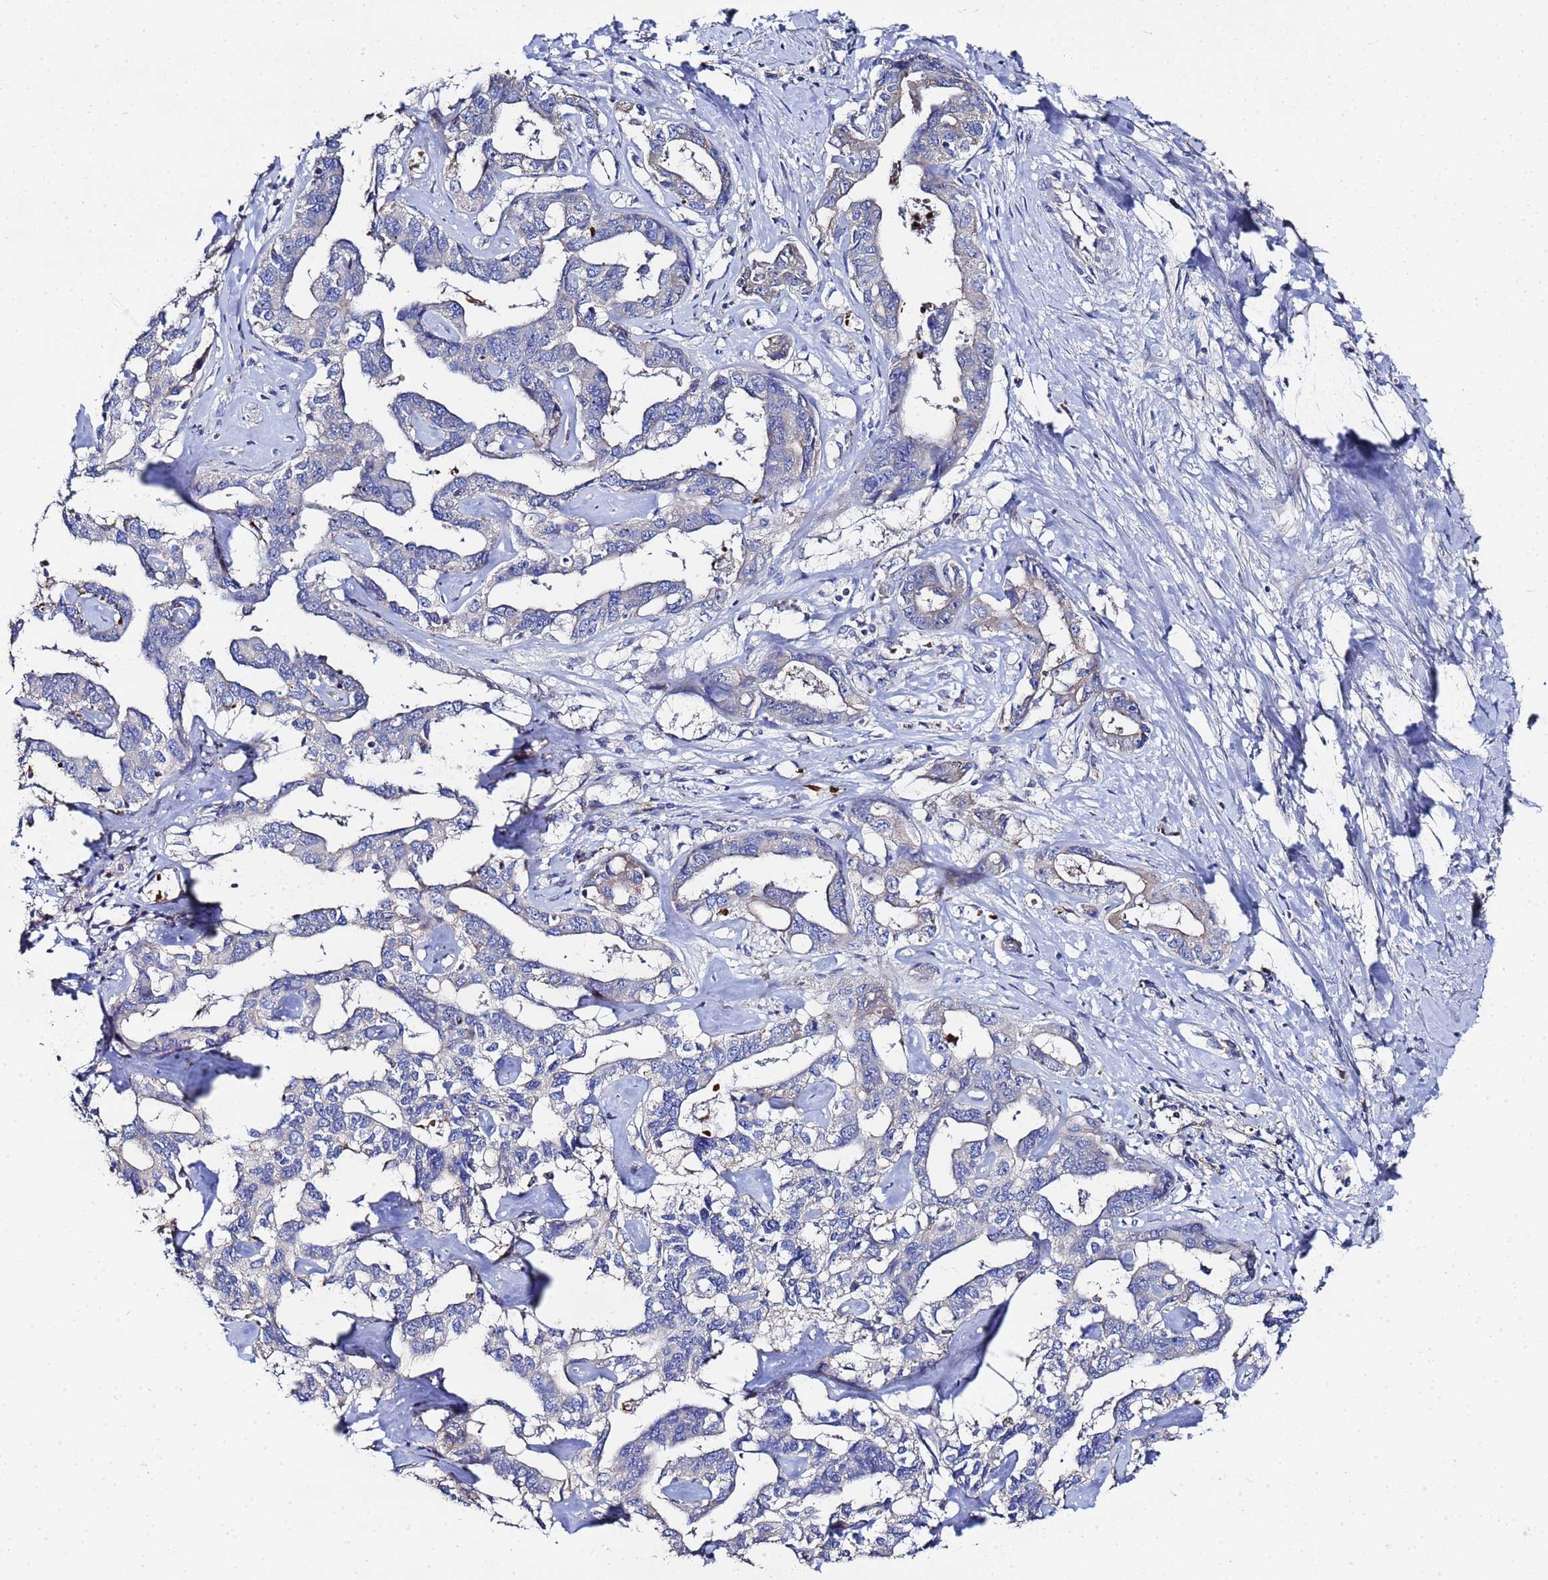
{"staining": {"intensity": "negative", "quantity": "none", "location": "none"}, "tissue": "liver cancer", "cell_type": "Tumor cells", "image_type": "cancer", "snomed": [{"axis": "morphology", "description": "Cholangiocarcinoma"}, {"axis": "topography", "description": "Liver"}], "caption": "Tumor cells are negative for brown protein staining in liver cancer. (DAB (3,3'-diaminobenzidine) IHC with hematoxylin counter stain).", "gene": "TCP10L", "patient": {"sex": "male", "age": 59}}